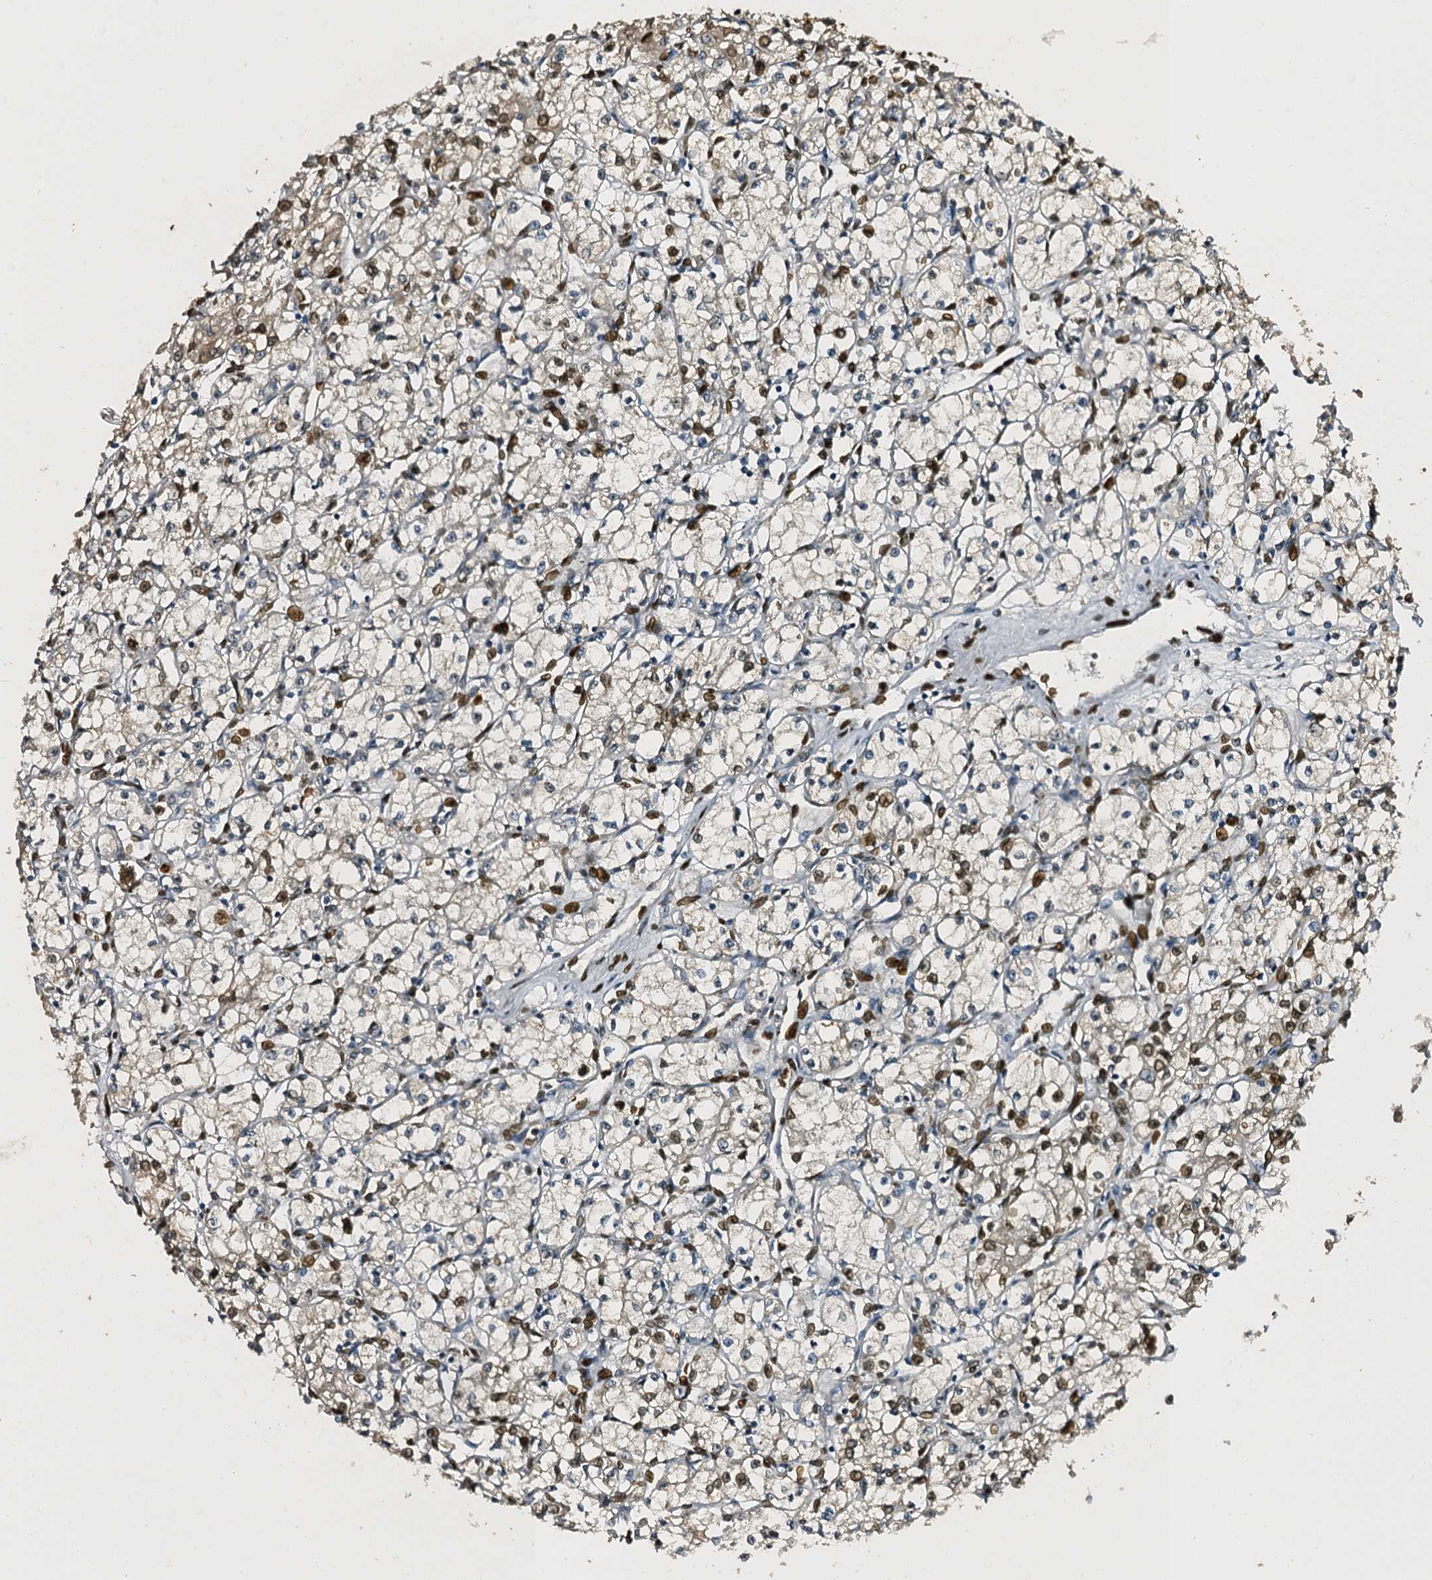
{"staining": {"intensity": "moderate", "quantity": "<25%", "location": "nuclear"}, "tissue": "renal cancer", "cell_type": "Tumor cells", "image_type": "cancer", "snomed": [{"axis": "morphology", "description": "Adenocarcinoma, NOS"}, {"axis": "topography", "description": "Kidney"}], "caption": "Protein staining exhibits moderate nuclear positivity in approximately <25% of tumor cells in adenocarcinoma (renal).", "gene": "SLC11A2", "patient": {"sex": "male", "age": 59}}